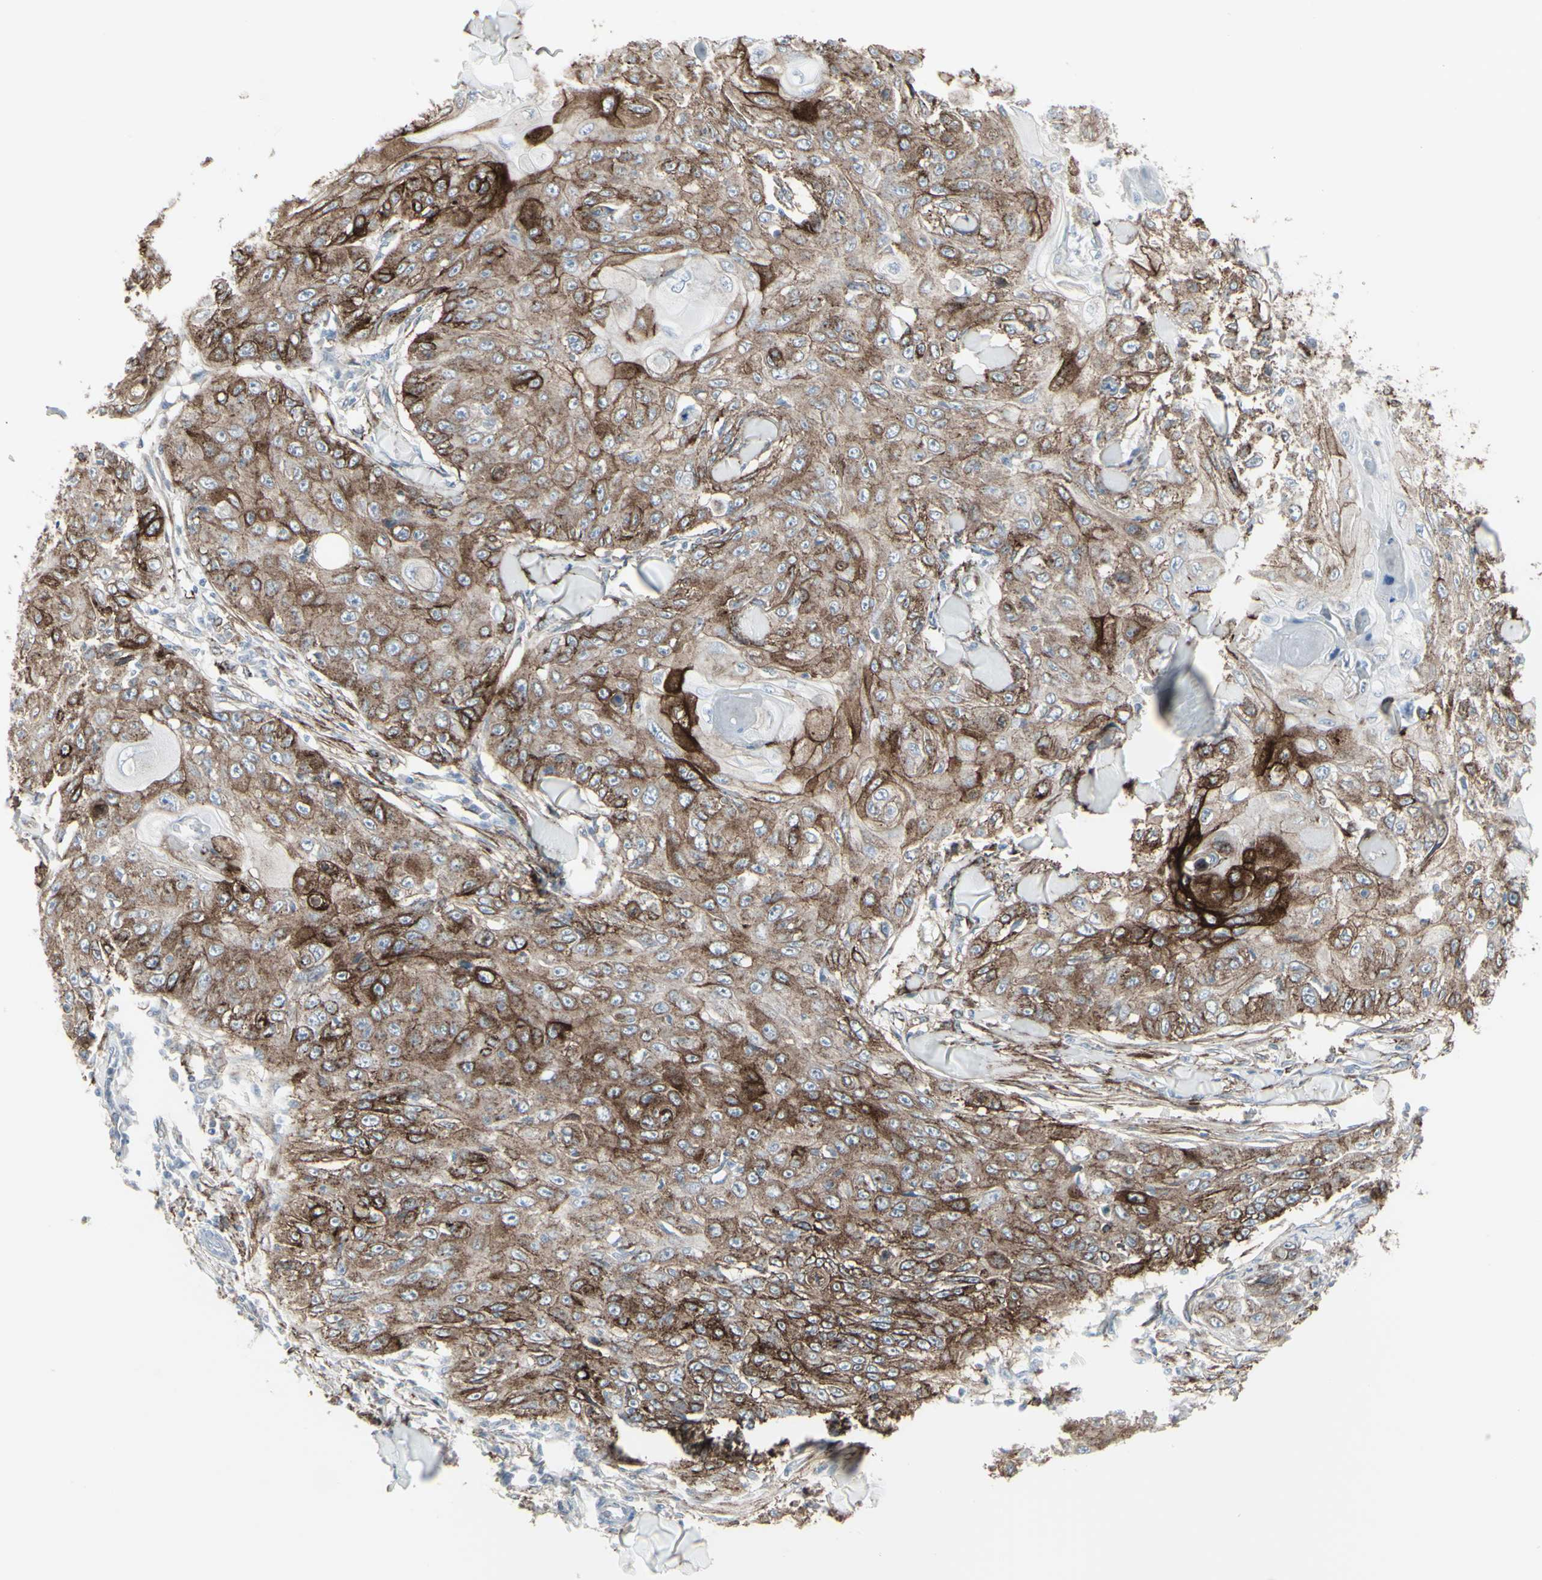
{"staining": {"intensity": "moderate", "quantity": ">75%", "location": "cytoplasmic/membranous"}, "tissue": "skin cancer", "cell_type": "Tumor cells", "image_type": "cancer", "snomed": [{"axis": "morphology", "description": "Squamous cell carcinoma, NOS"}, {"axis": "topography", "description": "Skin"}], "caption": "A medium amount of moderate cytoplasmic/membranous staining is seen in approximately >75% of tumor cells in skin cancer tissue.", "gene": "GJA1", "patient": {"sex": "male", "age": 86}}